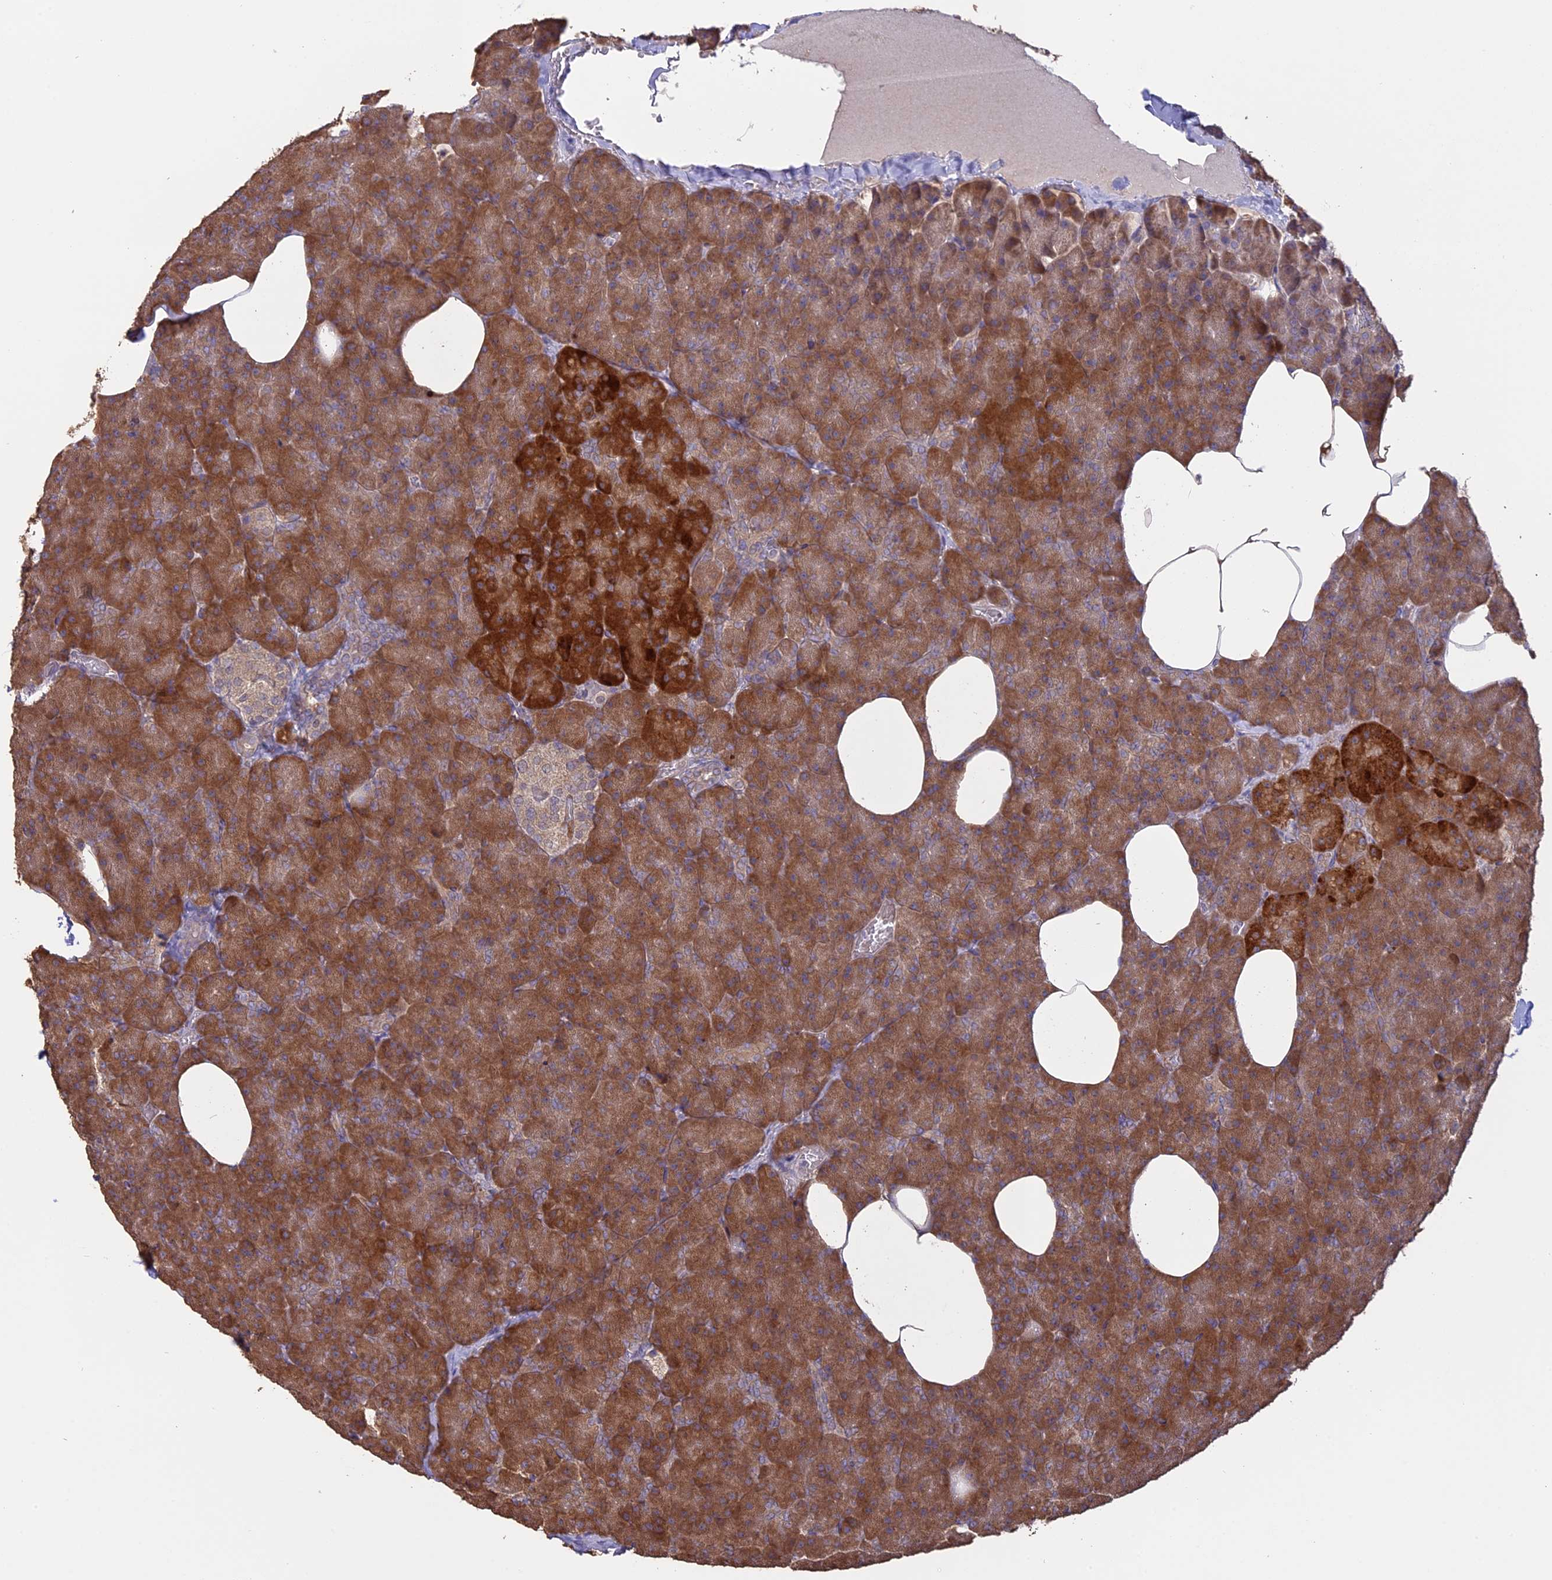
{"staining": {"intensity": "strong", "quantity": ">75%", "location": "cytoplasmic/membranous"}, "tissue": "pancreas", "cell_type": "Exocrine glandular cells", "image_type": "normal", "snomed": [{"axis": "morphology", "description": "Normal tissue, NOS"}, {"axis": "morphology", "description": "Carcinoid, malignant, NOS"}, {"axis": "topography", "description": "Pancreas"}], "caption": "A high-resolution histopathology image shows immunohistochemistry (IHC) staining of benign pancreas, which shows strong cytoplasmic/membranous expression in about >75% of exocrine glandular cells.", "gene": "PPIC", "patient": {"sex": "female", "age": 35}}